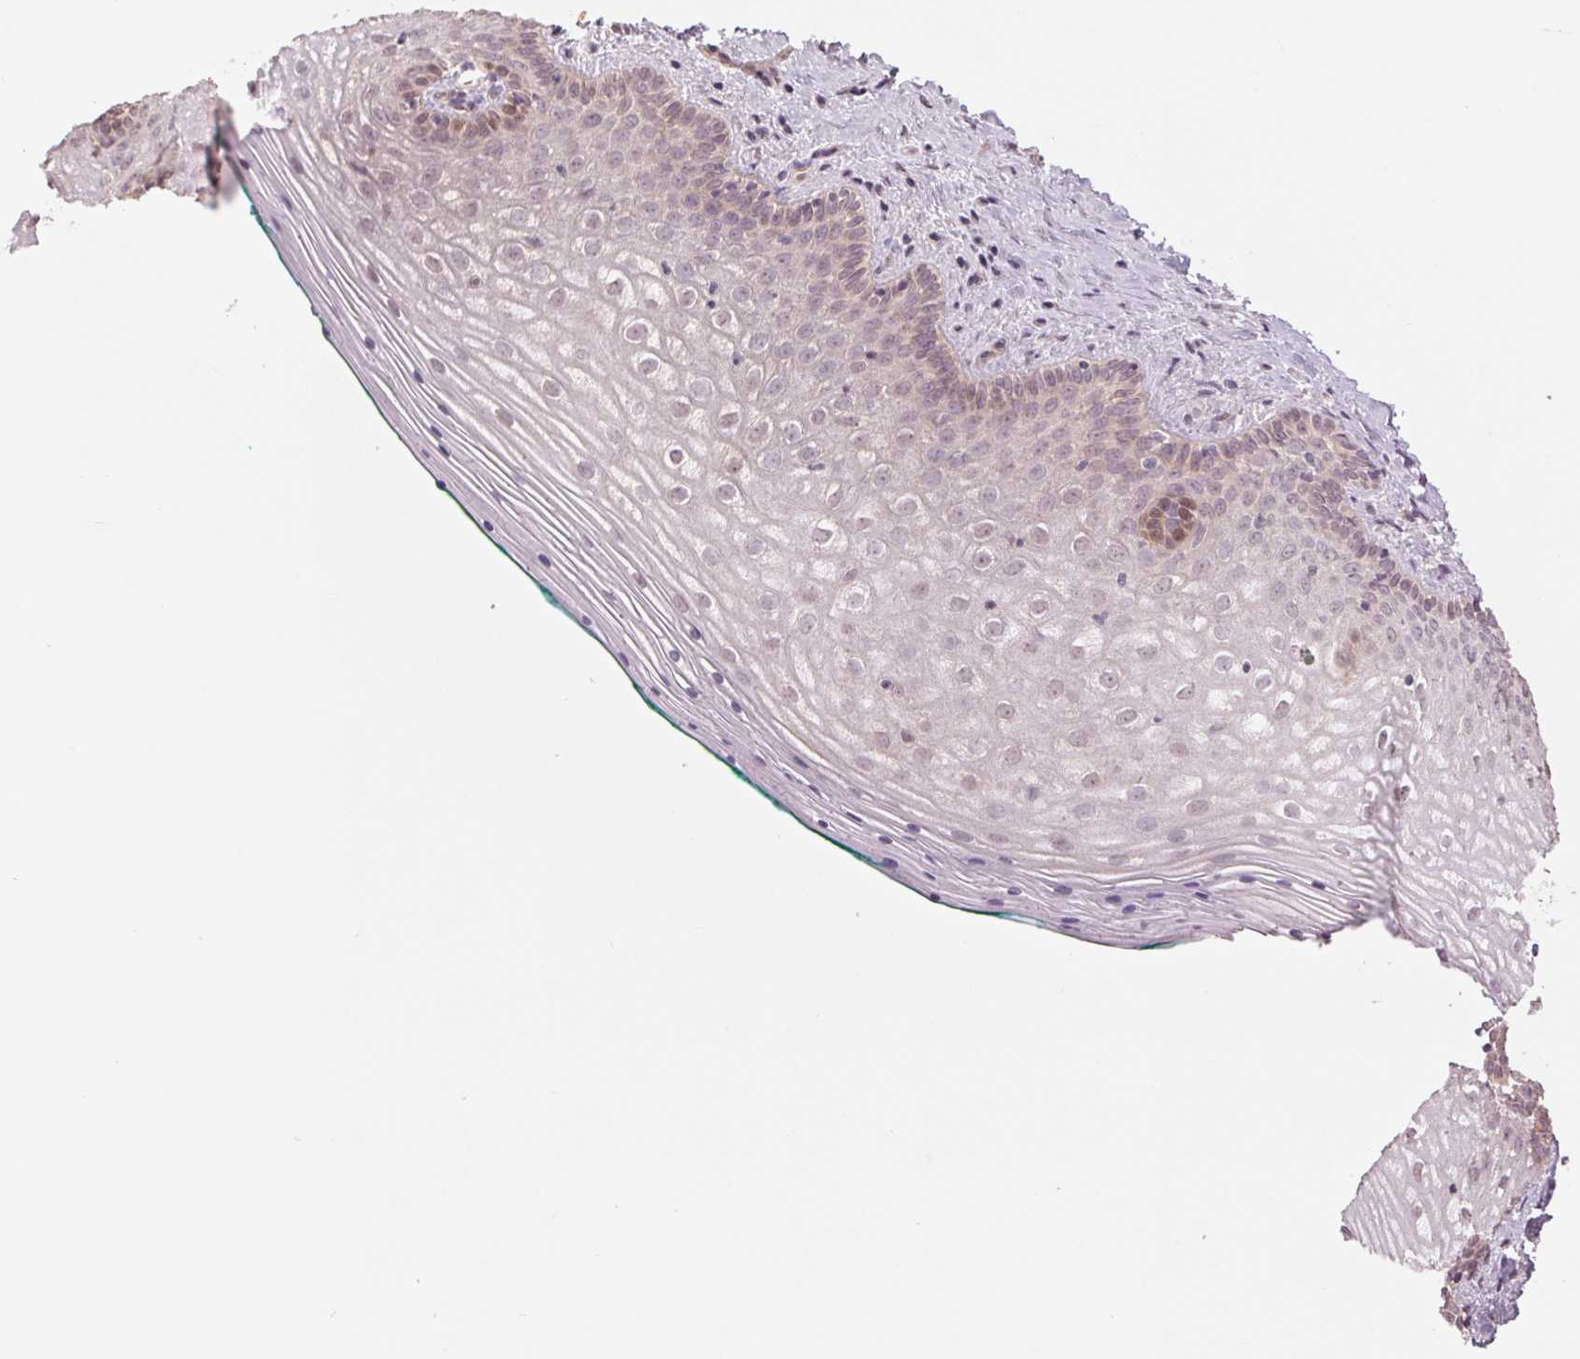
{"staining": {"intensity": "negative", "quantity": "none", "location": "none"}, "tissue": "vagina", "cell_type": "Squamous epithelial cells", "image_type": "normal", "snomed": [{"axis": "morphology", "description": "Normal tissue, NOS"}, {"axis": "topography", "description": "Vagina"}], "caption": "Human vagina stained for a protein using immunohistochemistry demonstrates no expression in squamous epithelial cells.", "gene": "PPIAL4A", "patient": {"sex": "female", "age": 45}}